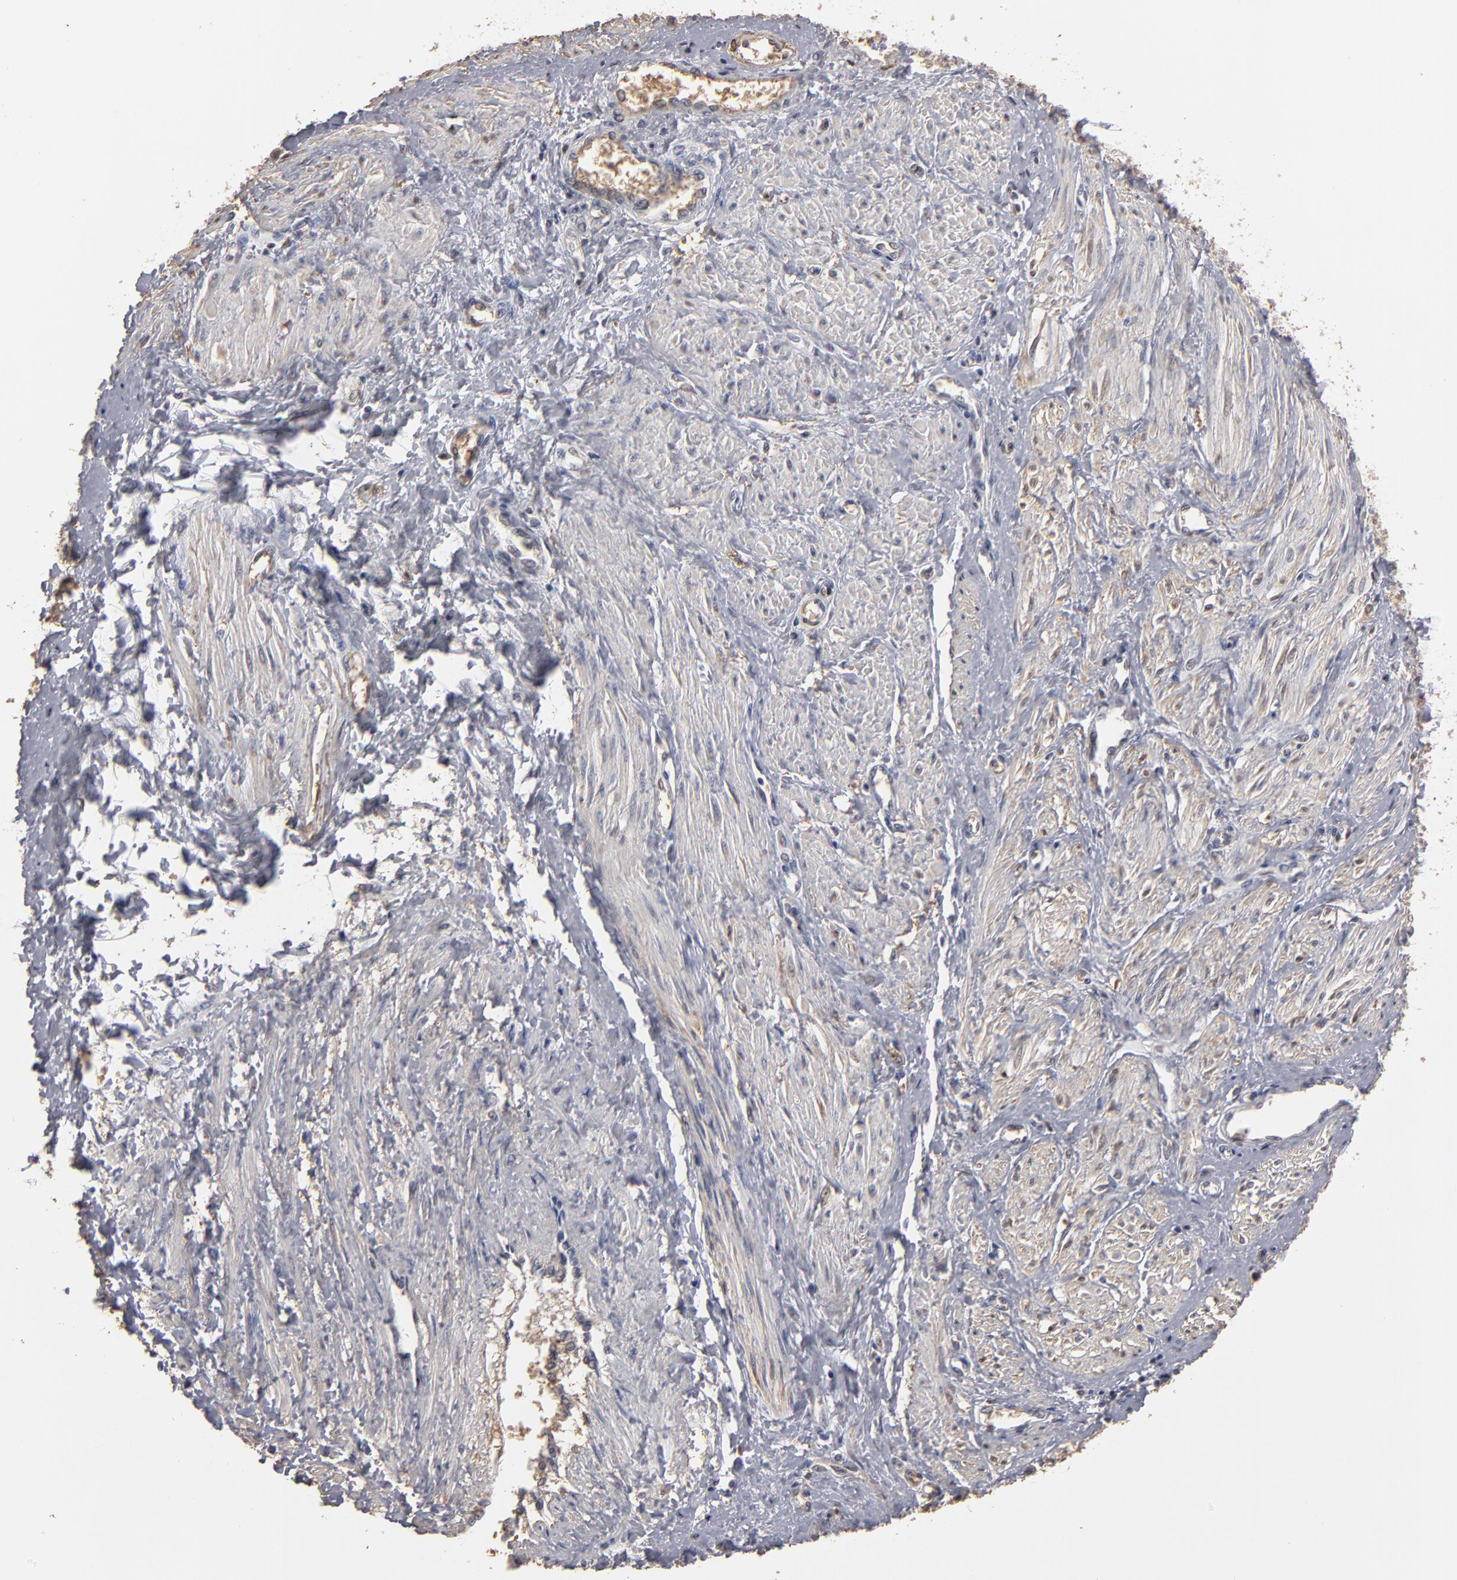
{"staining": {"intensity": "weak", "quantity": "25%-75%", "location": "cytoplasmic/membranous"}, "tissue": "smooth muscle", "cell_type": "Smooth muscle cells", "image_type": "normal", "snomed": [{"axis": "morphology", "description": "Normal tissue, NOS"}, {"axis": "topography", "description": "Smooth muscle"}, {"axis": "topography", "description": "Uterus"}], "caption": "A micrograph of smooth muscle stained for a protein demonstrates weak cytoplasmic/membranous brown staining in smooth muscle cells.", "gene": "RO60", "patient": {"sex": "female", "age": 39}}